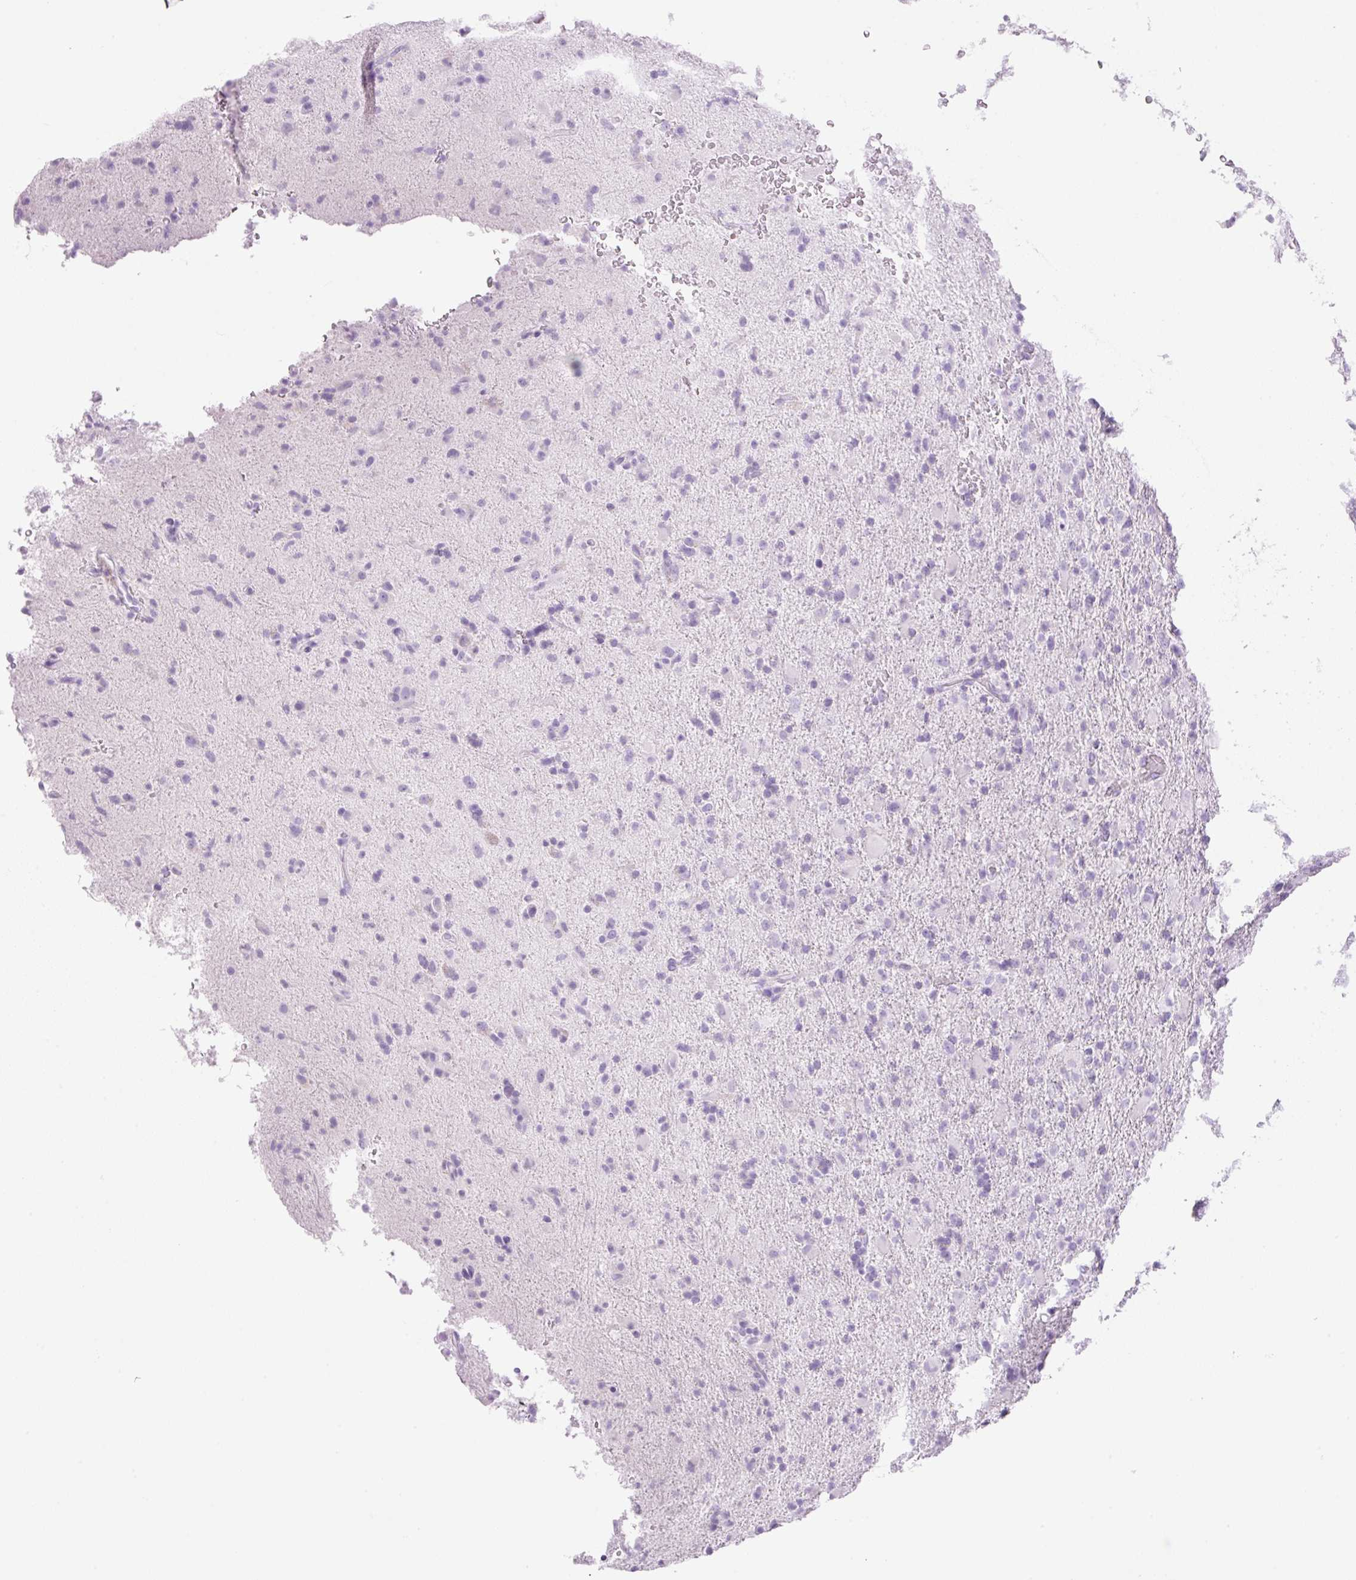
{"staining": {"intensity": "negative", "quantity": "none", "location": "none"}, "tissue": "glioma", "cell_type": "Tumor cells", "image_type": "cancer", "snomed": [{"axis": "morphology", "description": "Glioma, malignant, Low grade"}, {"axis": "topography", "description": "Brain"}], "caption": "The photomicrograph displays no staining of tumor cells in malignant low-grade glioma.", "gene": "PALM3", "patient": {"sex": "male", "age": 65}}